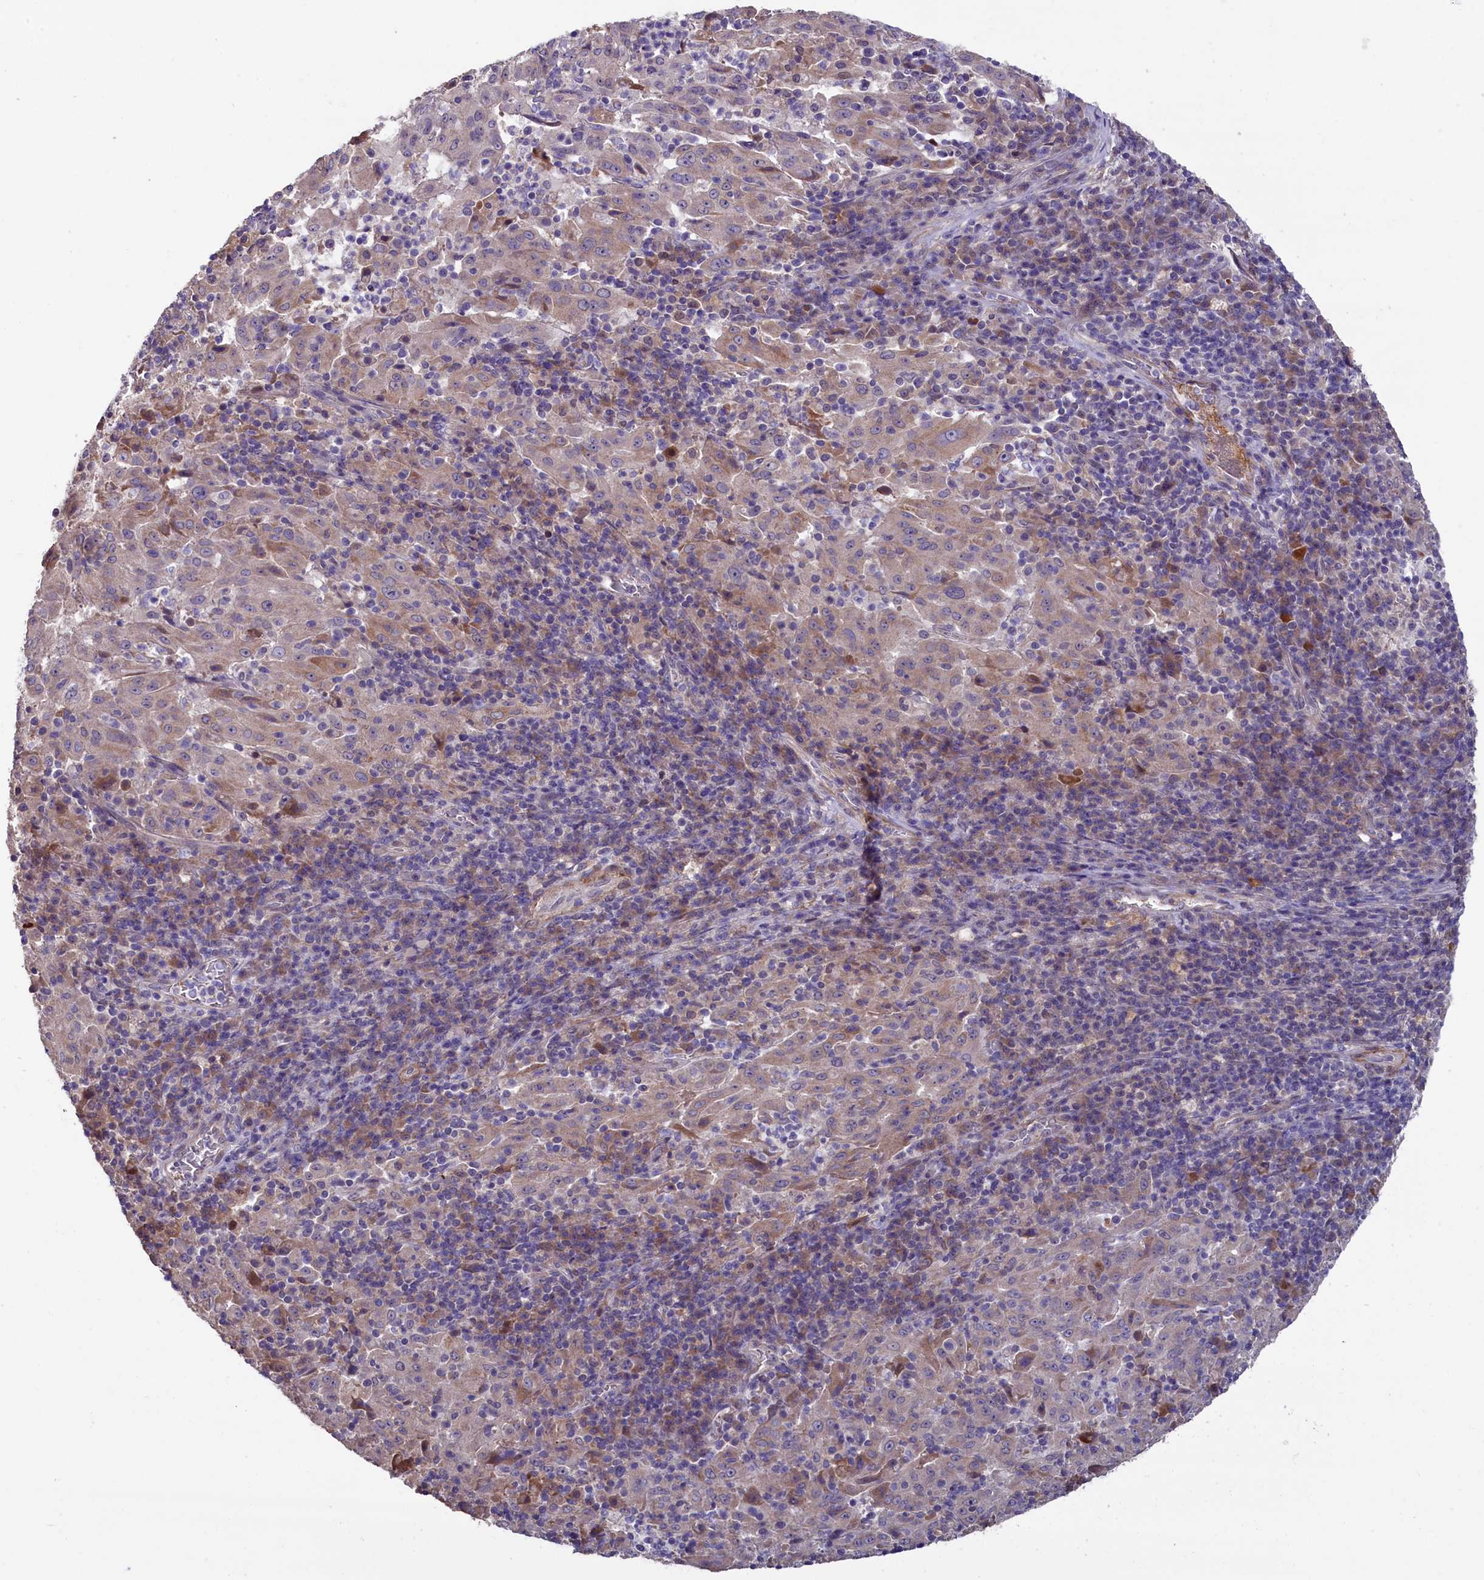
{"staining": {"intensity": "weak", "quantity": ">75%", "location": "cytoplasmic/membranous"}, "tissue": "pancreatic cancer", "cell_type": "Tumor cells", "image_type": "cancer", "snomed": [{"axis": "morphology", "description": "Adenocarcinoma, NOS"}, {"axis": "topography", "description": "Pancreas"}], "caption": "Tumor cells display weak cytoplasmic/membranous staining in approximately >75% of cells in pancreatic cancer.", "gene": "SLC39A6", "patient": {"sex": "male", "age": 63}}